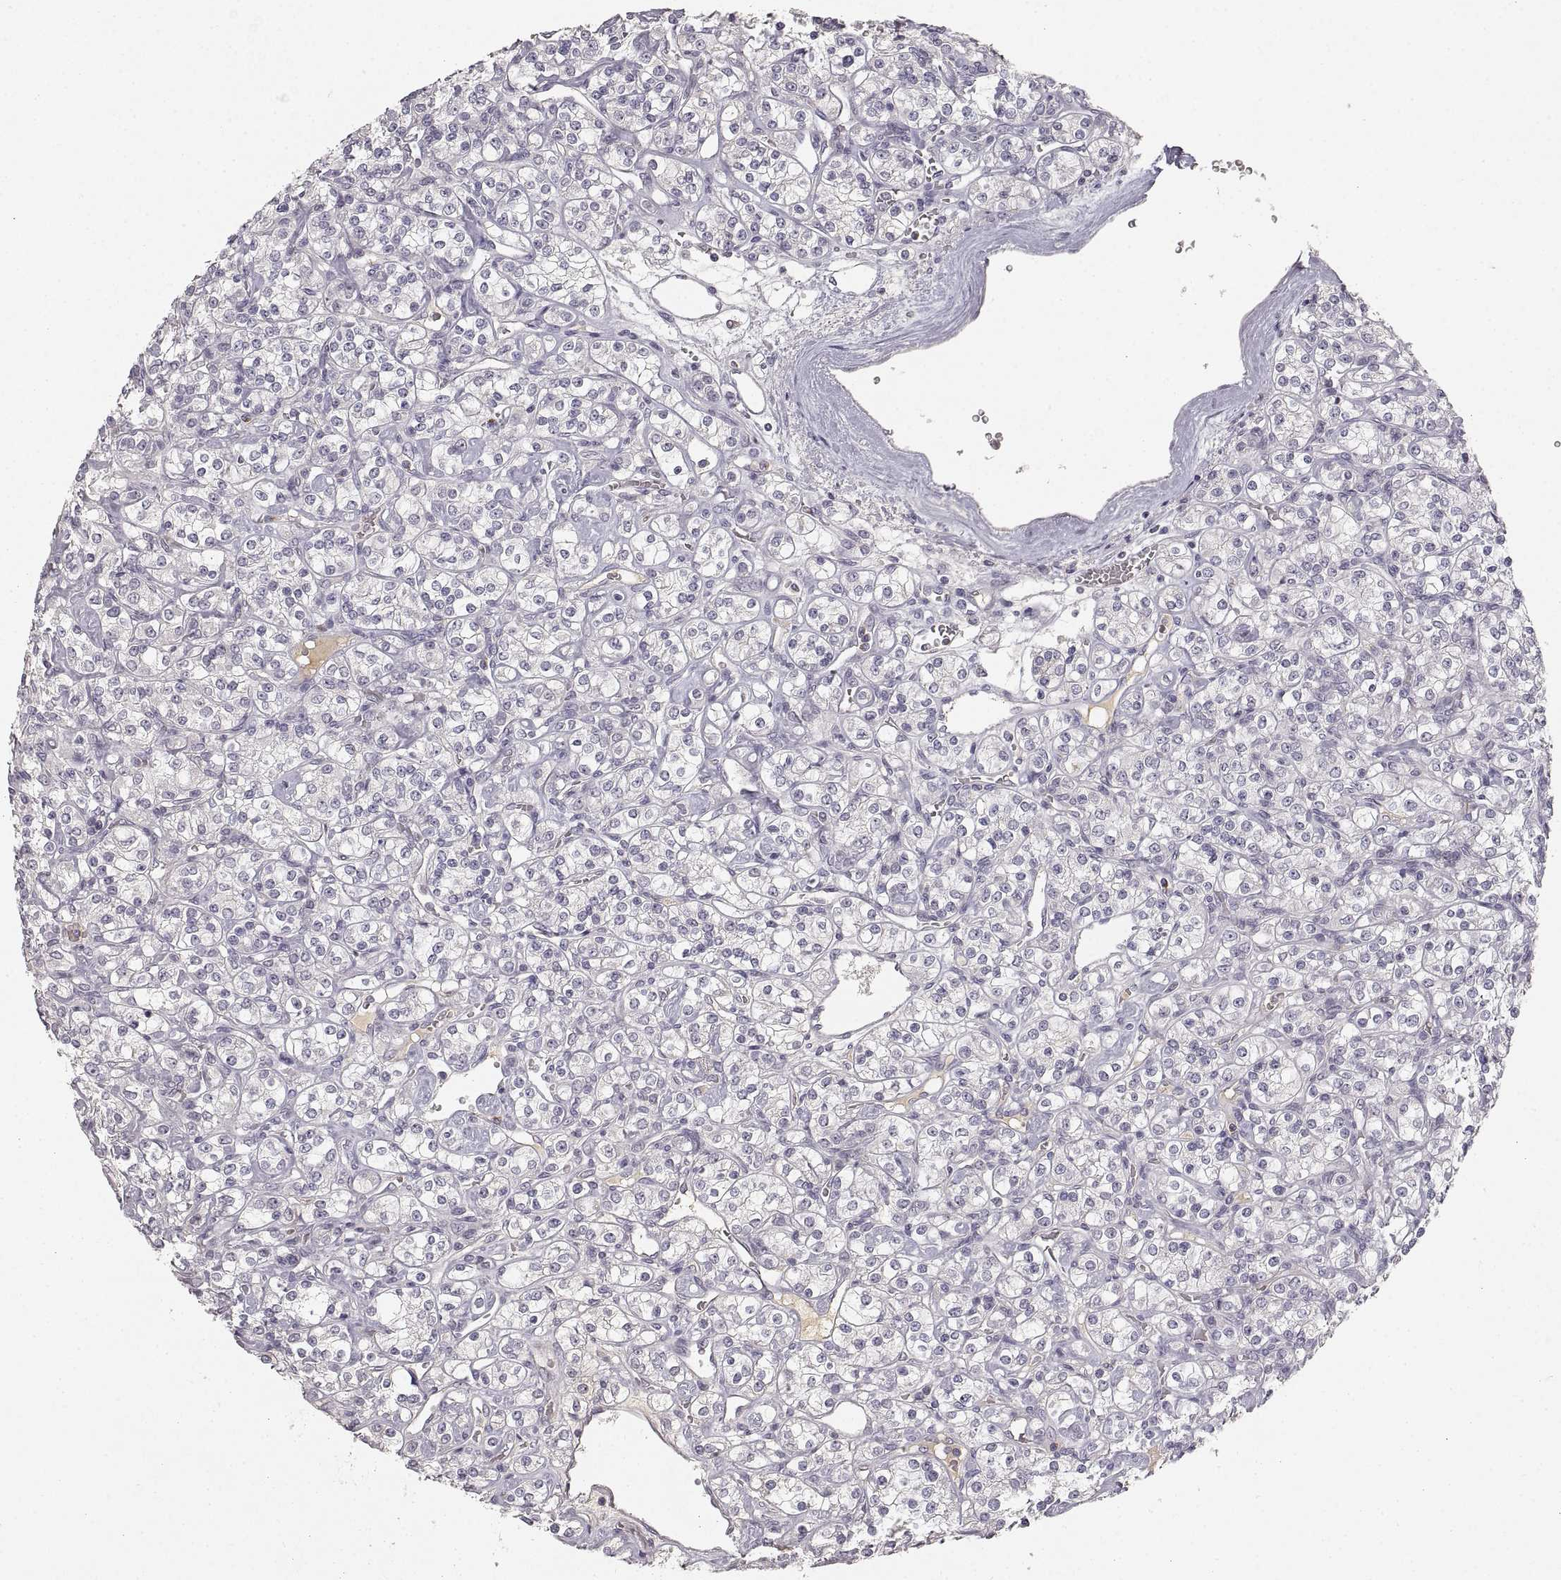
{"staining": {"intensity": "negative", "quantity": "none", "location": "none"}, "tissue": "renal cancer", "cell_type": "Tumor cells", "image_type": "cancer", "snomed": [{"axis": "morphology", "description": "Adenocarcinoma, NOS"}, {"axis": "topography", "description": "Kidney"}], "caption": "Renal adenocarcinoma stained for a protein using immunohistochemistry demonstrates no positivity tumor cells.", "gene": "RUNDC3A", "patient": {"sex": "male", "age": 77}}